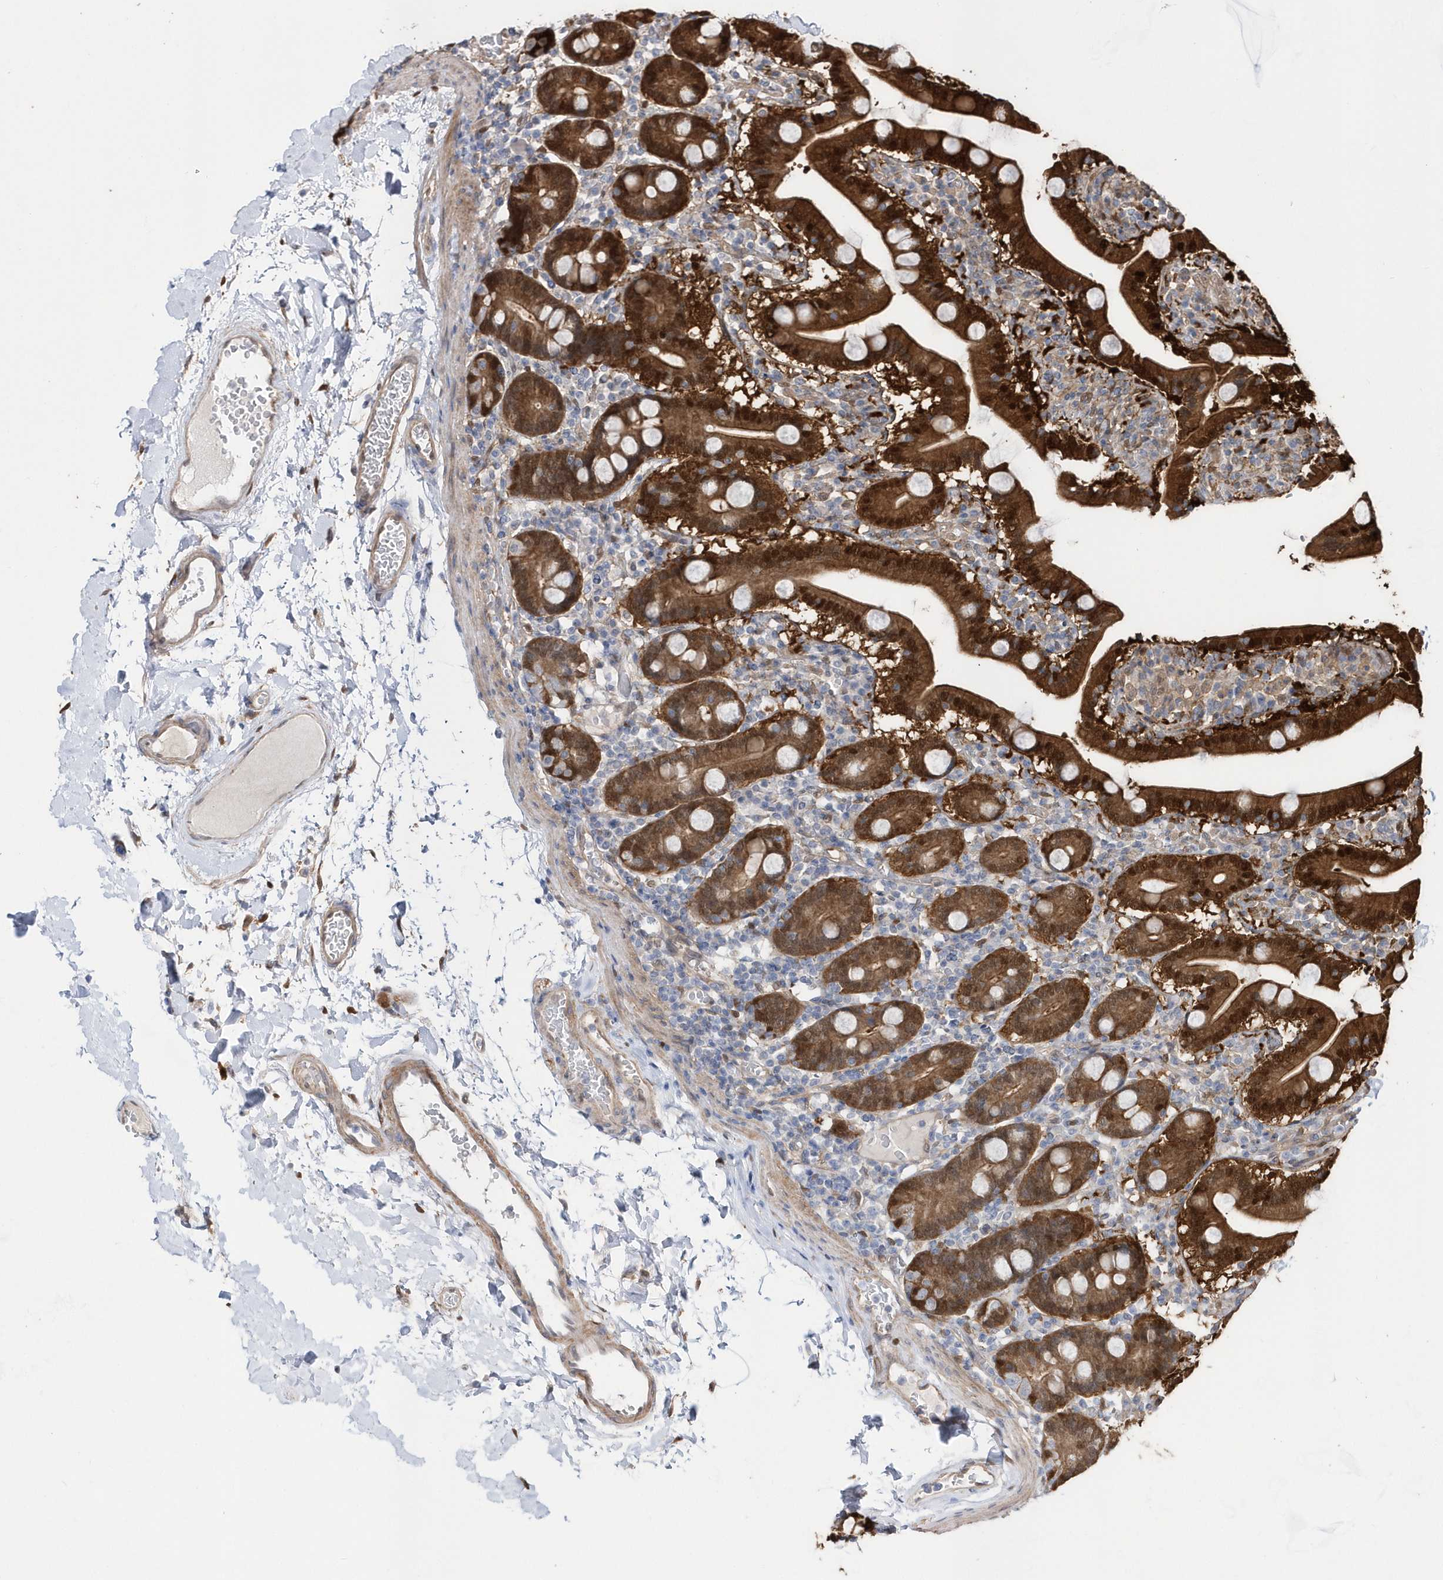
{"staining": {"intensity": "strong", "quantity": ">75%", "location": "cytoplasmic/membranous,nuclear"}, "tissue": "duodenum", "cell_type": "Glandular cells", "image_type": "normal", "snomed": [{"axis": "morphology", "description": "Normal tissue, NOS"}, {"axis": "topography", "description": "Duodenum"}], "caption": "Normal duodenum shows strong cytoplasmic/membranous,nuclear positivity in about >75% of glandular cells, visualized by immunohistochemistry.", "gene": "BDH2", "patient": {"sex": "male", "age": 55}}